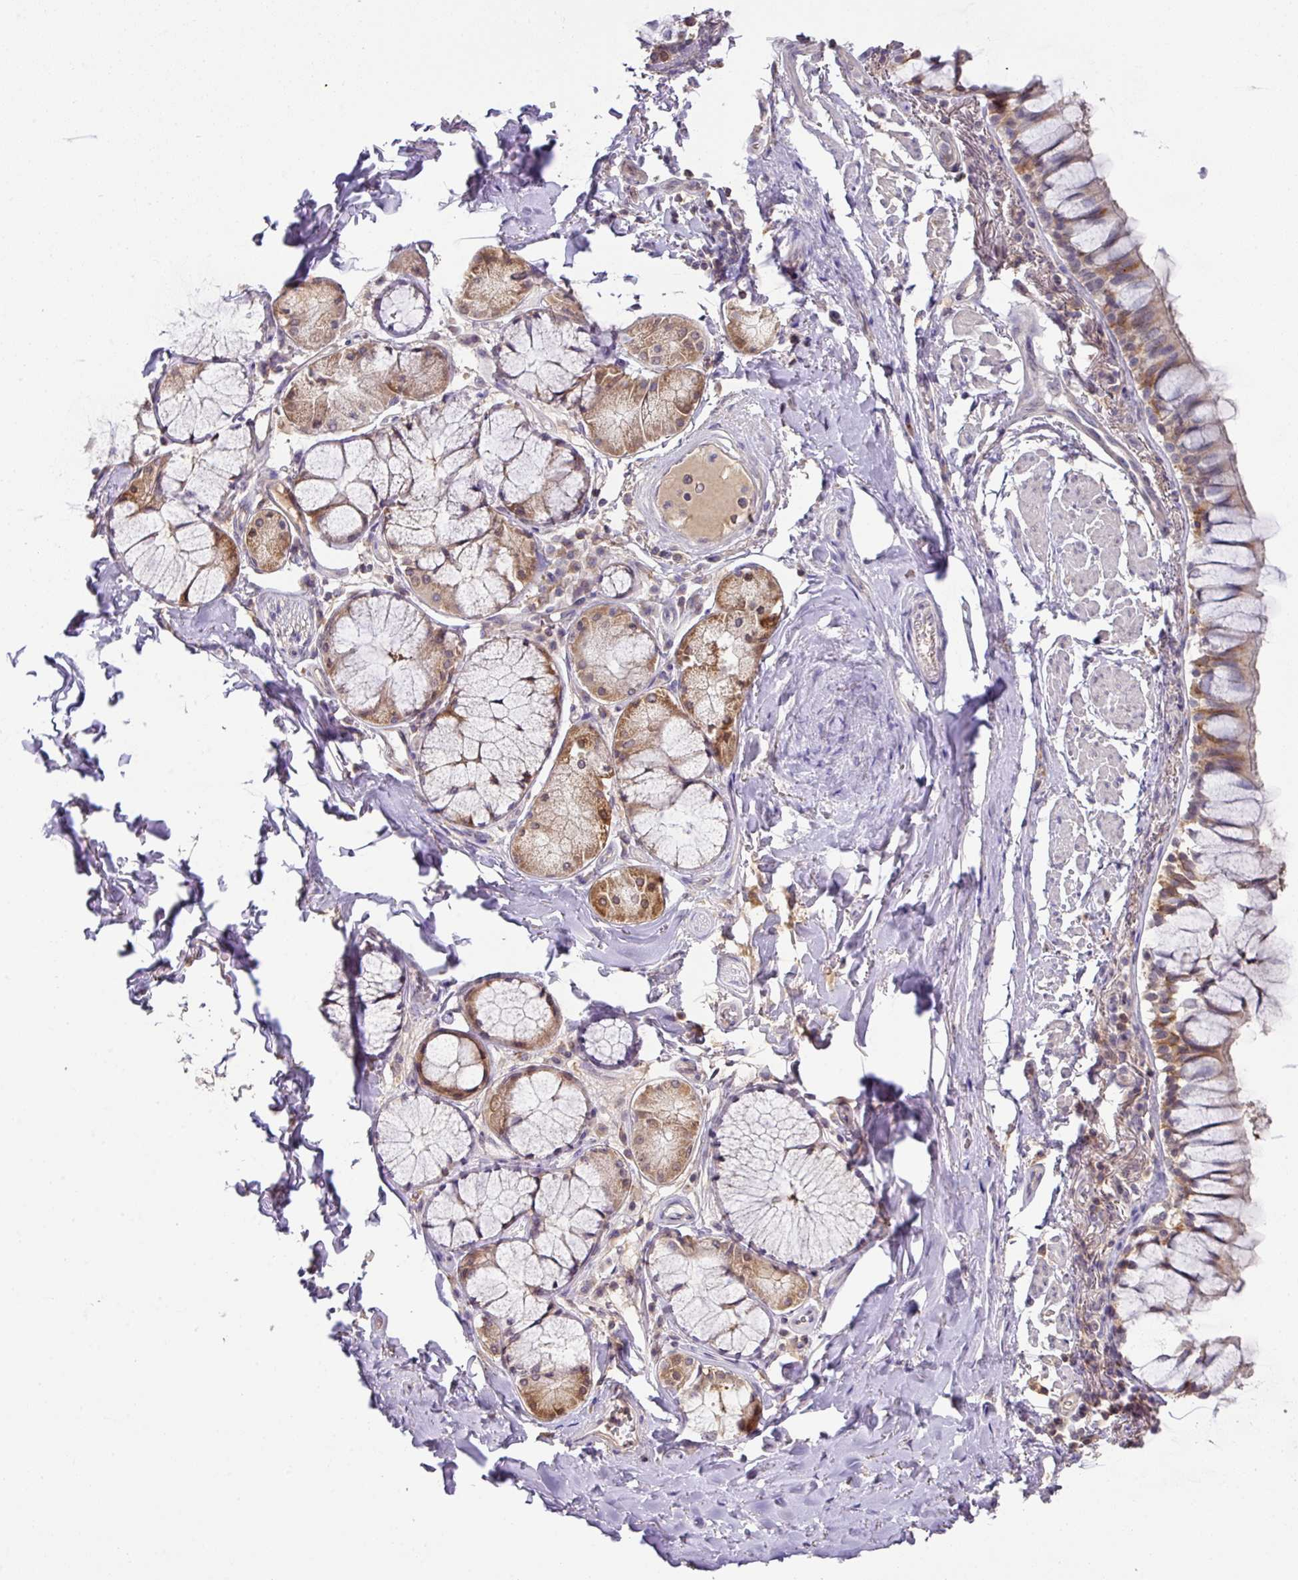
{"staining": {"intensity": "moderate", "quantity": "25%-75%", "location": "cytoplasmic/membranous"}, "tissue": "bronchus", "cell_type": "Respiratory epithelial cells", "image_type": "normal", "snomed": [{"axis": "morphology", "description": "Normal tissue, NOS"}, {"axis": "topography", "description": "Bronchus"}], "caption": "Immunohistochemical staining of normal human bronchus reveals medium levels of moderate cytoplasmic/membranous expression in approximately 25%-75% of respiratory epithelial cells.", "gene": "GCNT7", "patient": {"sex": "male", "age": 70}}